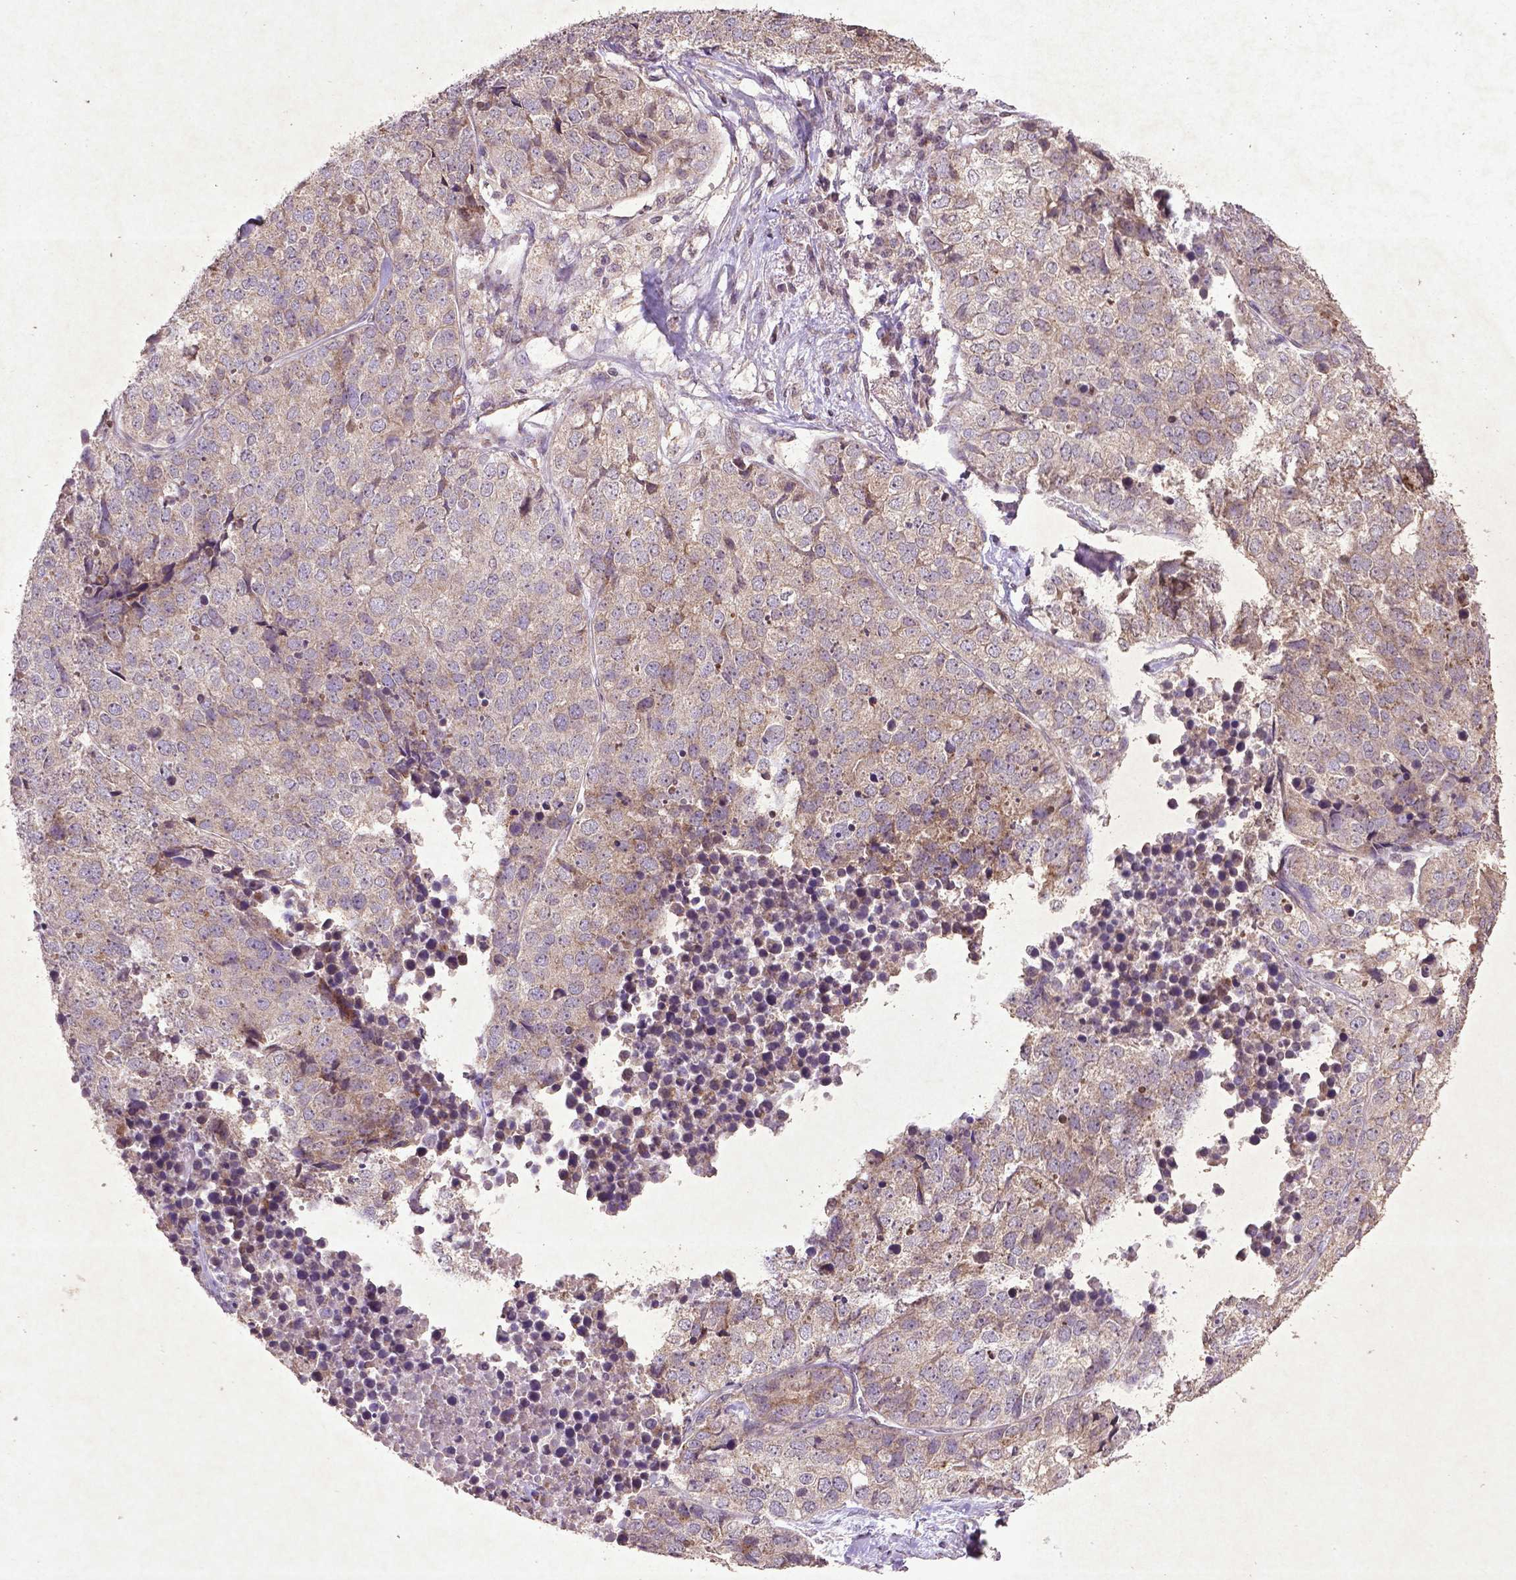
{"staining": {"intensity": "weak", "quantity": "25%-75%", "location": "cytoplasmic/membranous"}, "tissue": "stomach cancer", "cell_type": "Tumor cells", "image_type": "cancer", "snomed": [{"axis": "morphology", "description": "Adenocarcinoma, NOS"}, {"axis": "topography", "description": "Stomach"}], "caption": "Immunohistochemistry (IHC) image of neoplastic tissue: adenocarcinoma (stomach) stained using immunohistochemistry reveals low levels of weak protein expression localized specifically in the cytoplasmic/membranous of tumor cells, appearing as a cytoplasmic/membranous brown color.", "gene": "MTOR", "patient": {"sex": "male", "age": 69}}